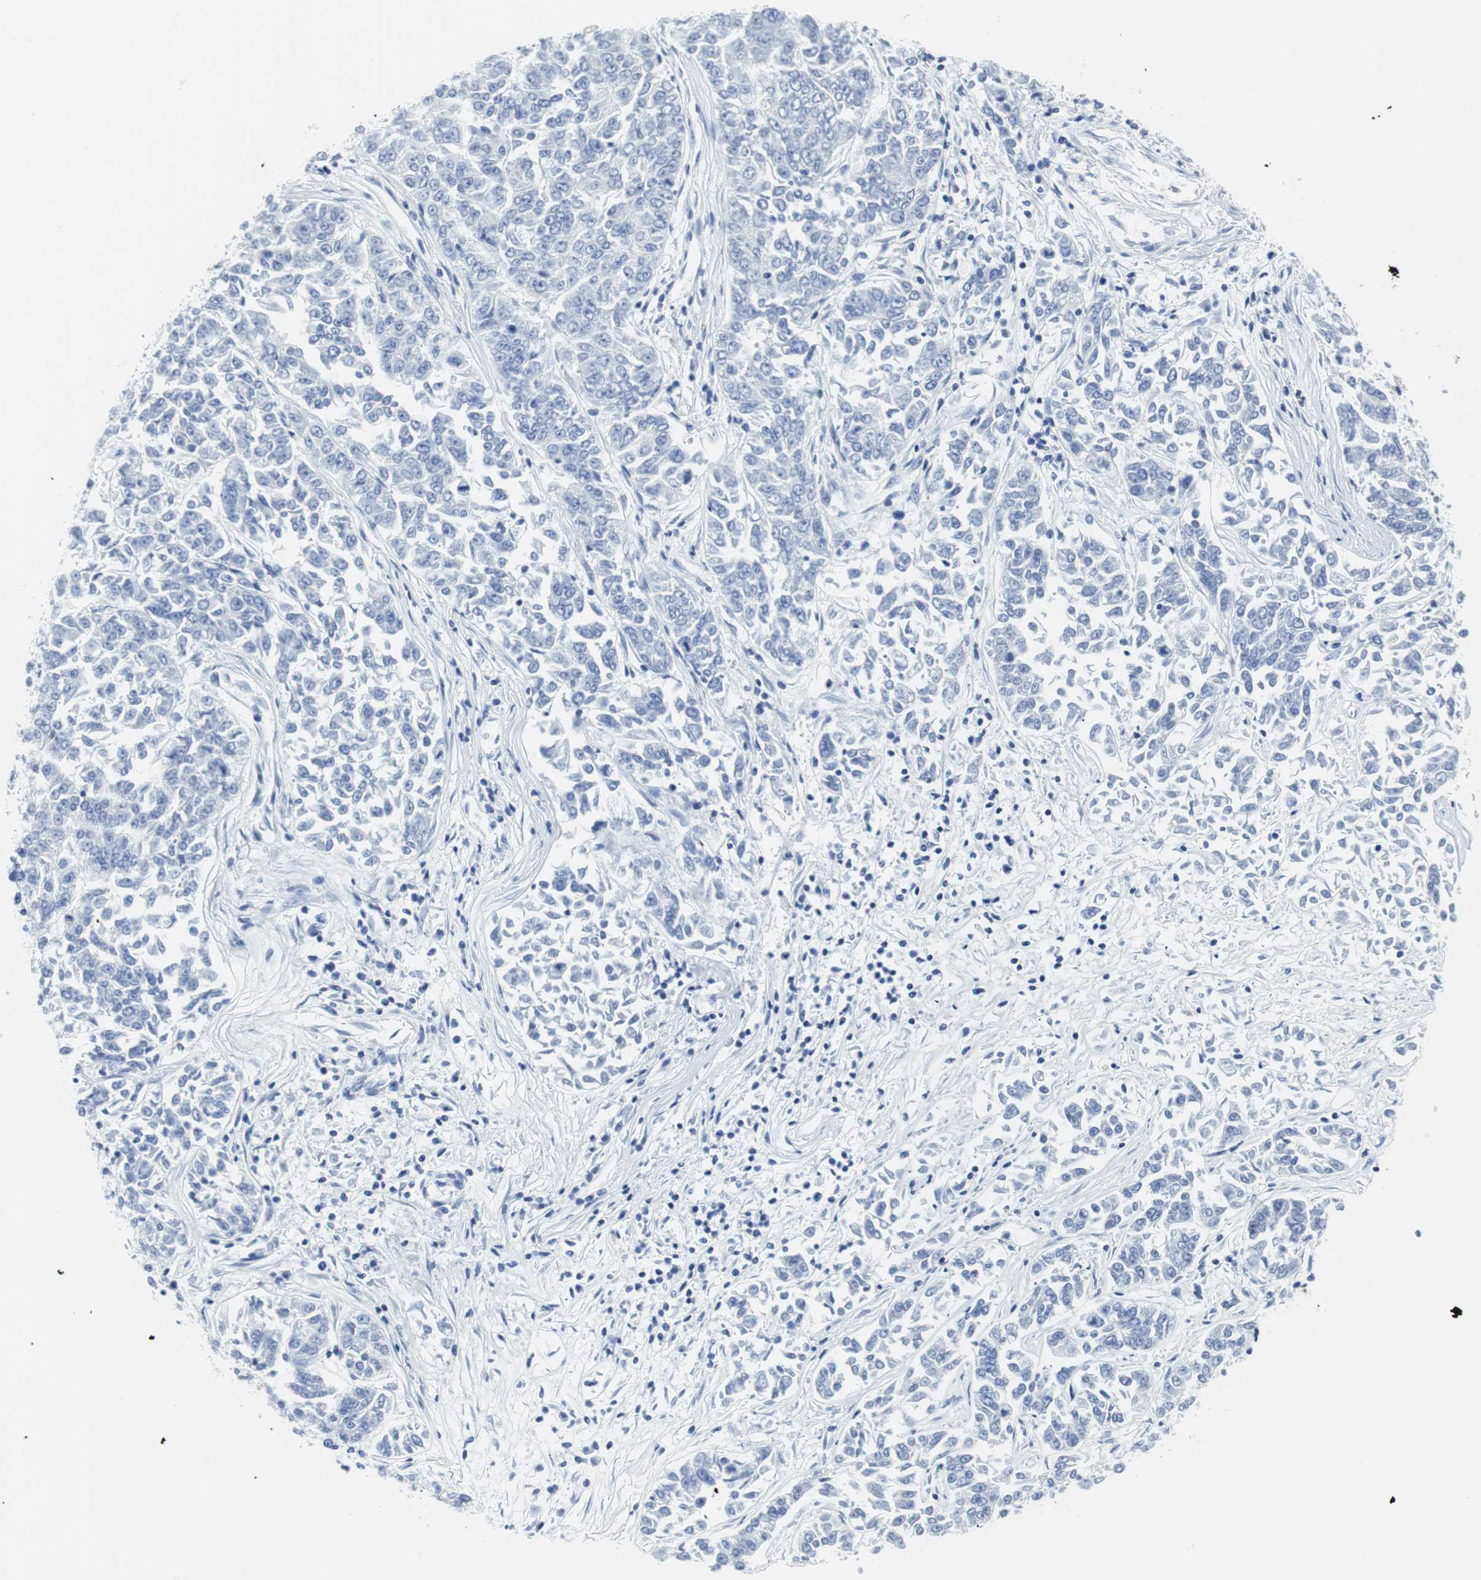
{"staining": {"intensity": "negative", "quantity": "none", "location": "none"}, "tissue": "lung cancer", "cell_type": "Tumor cells", "image_type": "cancer", "snomed": [{"axis": "morphology", "description": "Adenocarcinoma, NOS"}, {"axis": "topography", "description": "Lung"}], "caption": "An immunohistochemistry (IHC) micrograph of lung adenocarcinoma is shown. There is no staining in tumor cells of lung adenocarcinoma.", "gene": "GAP43", "patient": {"sex": "male", "age": 84}}